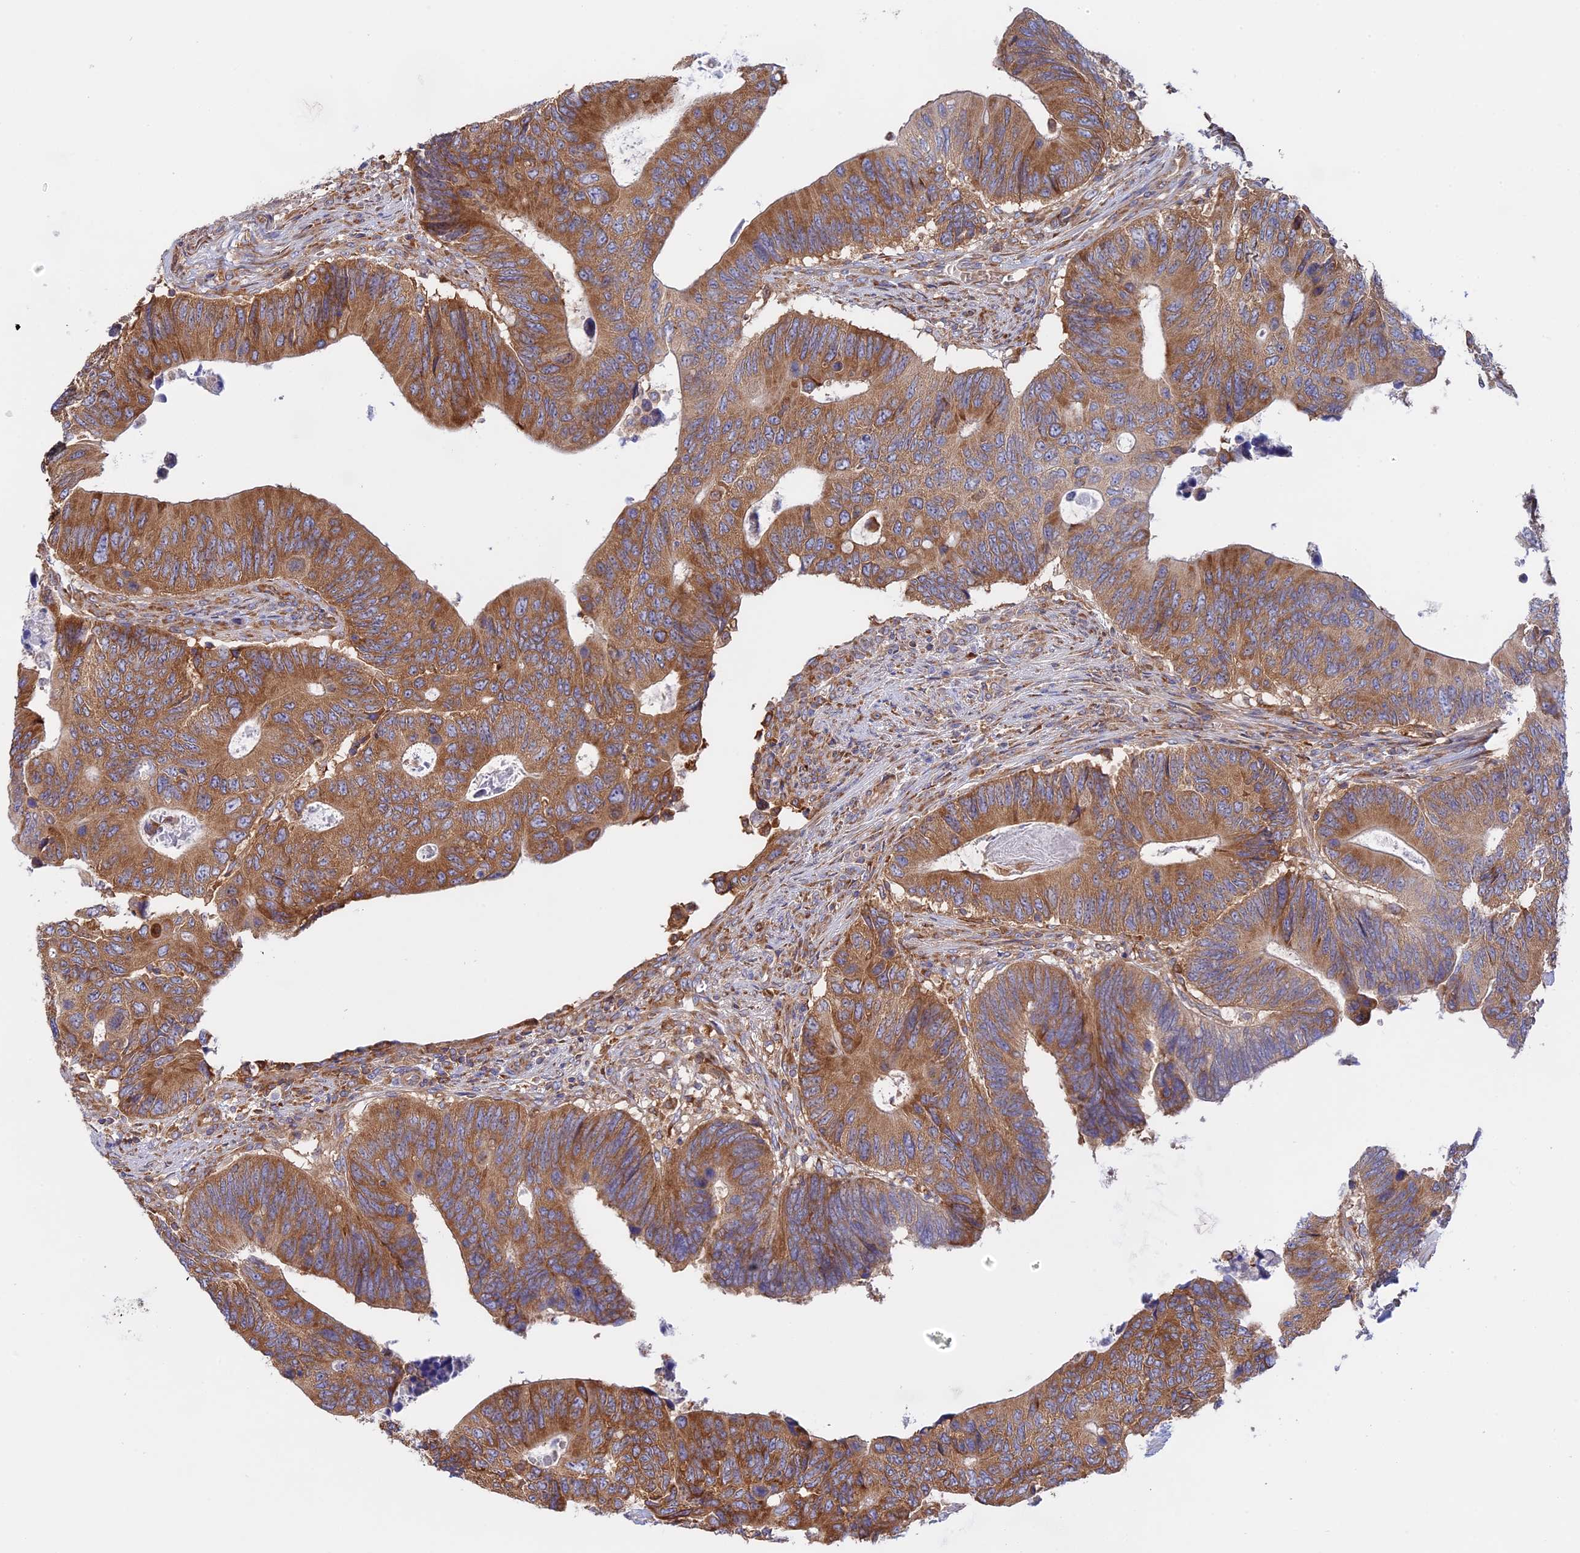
{"staining": {"intensity": "moderate", "quantity": ">75%", "location": "cytoplasmic/membranous"}, "tissue": "colorectal cancer", "cell_type": "Tumor cells", "image_type": "cancer", "snomed": [{"axis": "morphology", "description": "Adenocarcinoma, NOS"}, {"axis": "topography", "description": "Colon"}], "caption": "Colorectal cancer stained for a protein displays moderate cytoplasmic/membranous positivity in tumor cells. (DAB (3,3'-diaminobenzidine) IHC with brightfield microscopy, high magnification).", "gene": "GMIP", "patient": {"sex": "male", "age": 87}}